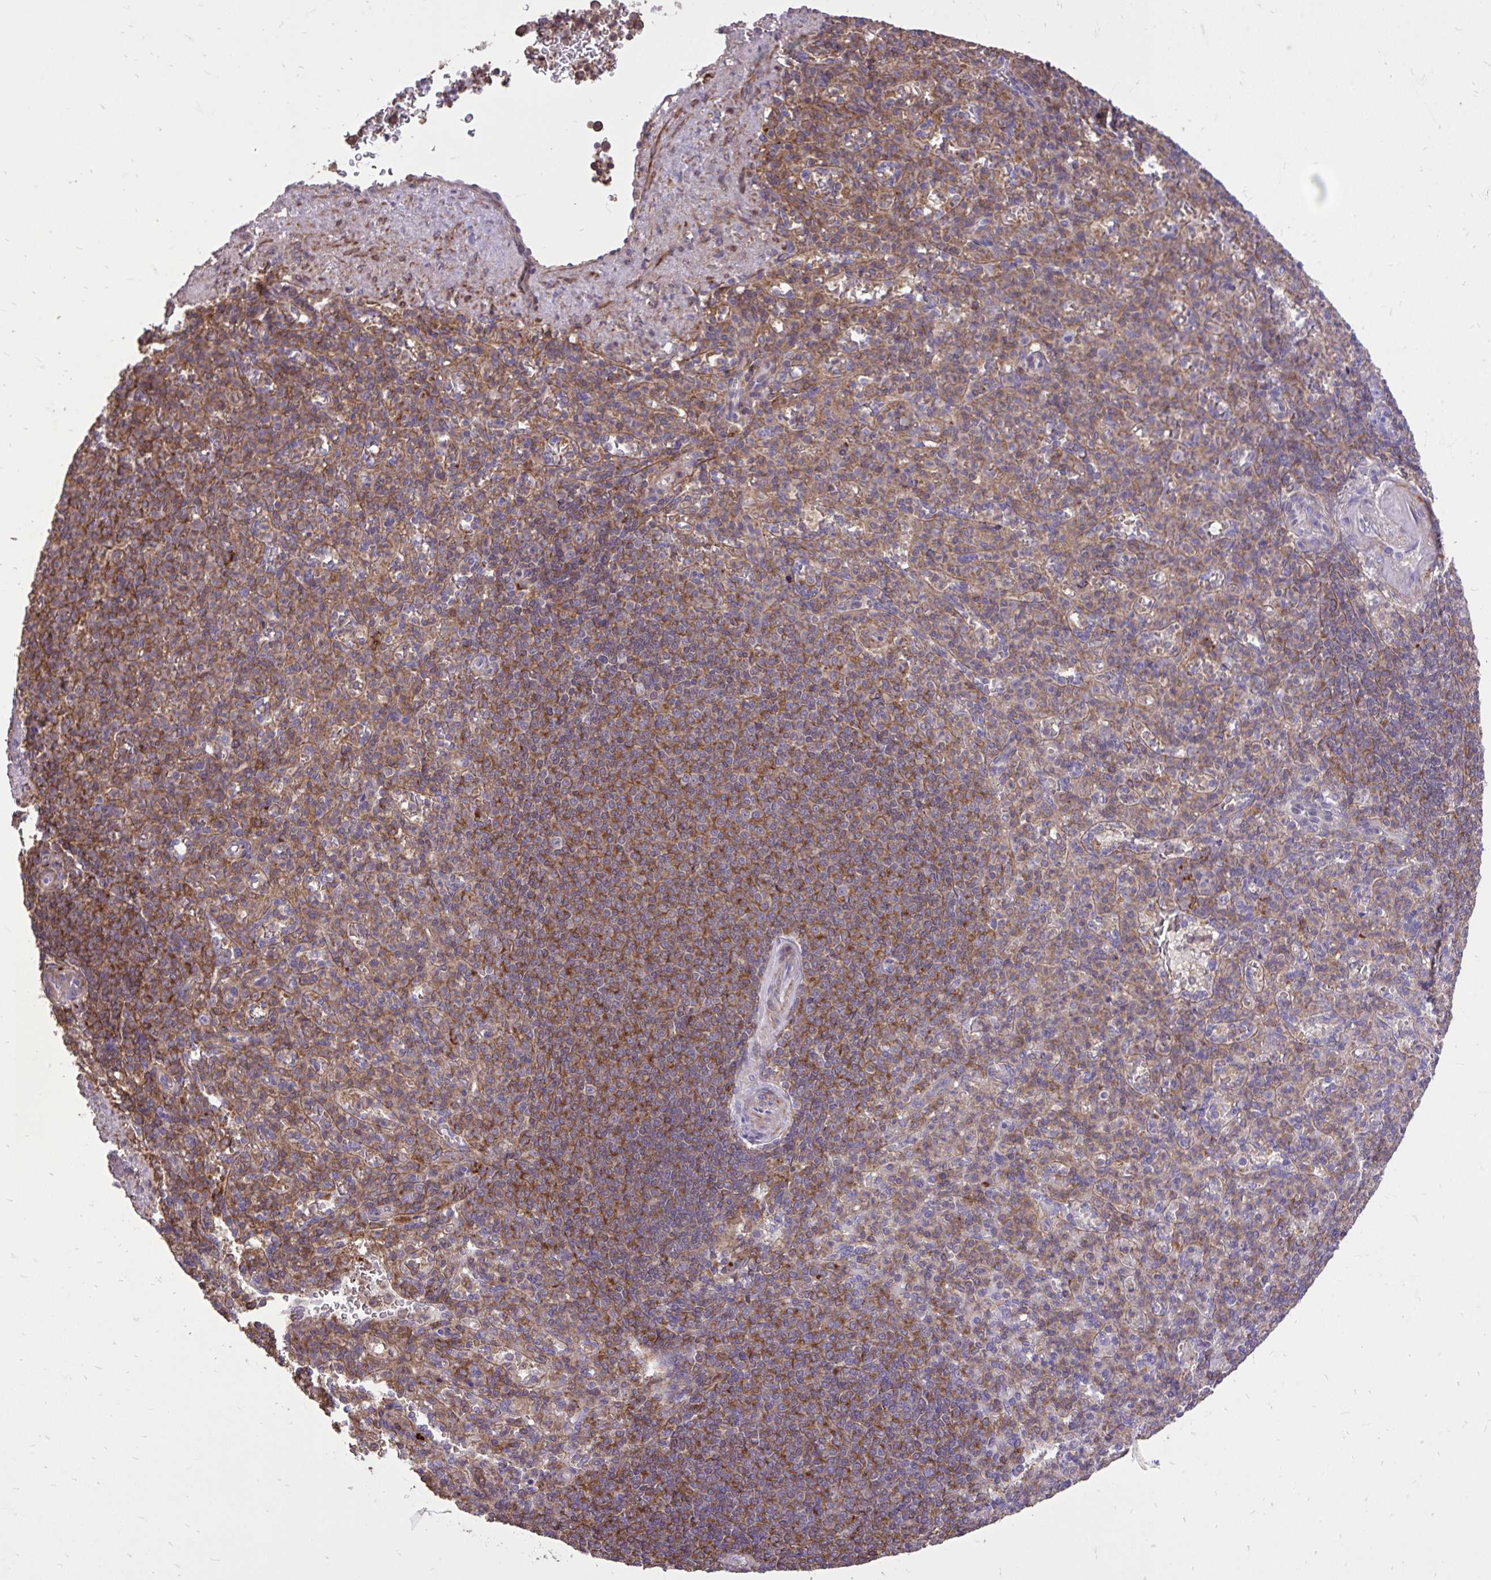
{"staining": {"intensity": "moderate", "quantity": "25%-75%", "location": "cytoplasmic/membranous"}, "tissue": "spleen", "cell_type": "Cells in red pulp", "image_type": "normal", "snomed": [{"axis": "morphology", "description": "Normal tissue, NOS"}, {"axis": "topography", "description": "Spleen"}], "caption": "Moderate cytoplasmic/membranous positivity for a protein is present in approximately 25%-75% of cells in red pulp of benign spleen using immunohistochemistry (IHC).", "gene": "IGFL2", "patient": {"sex": "female", "age": 74}}